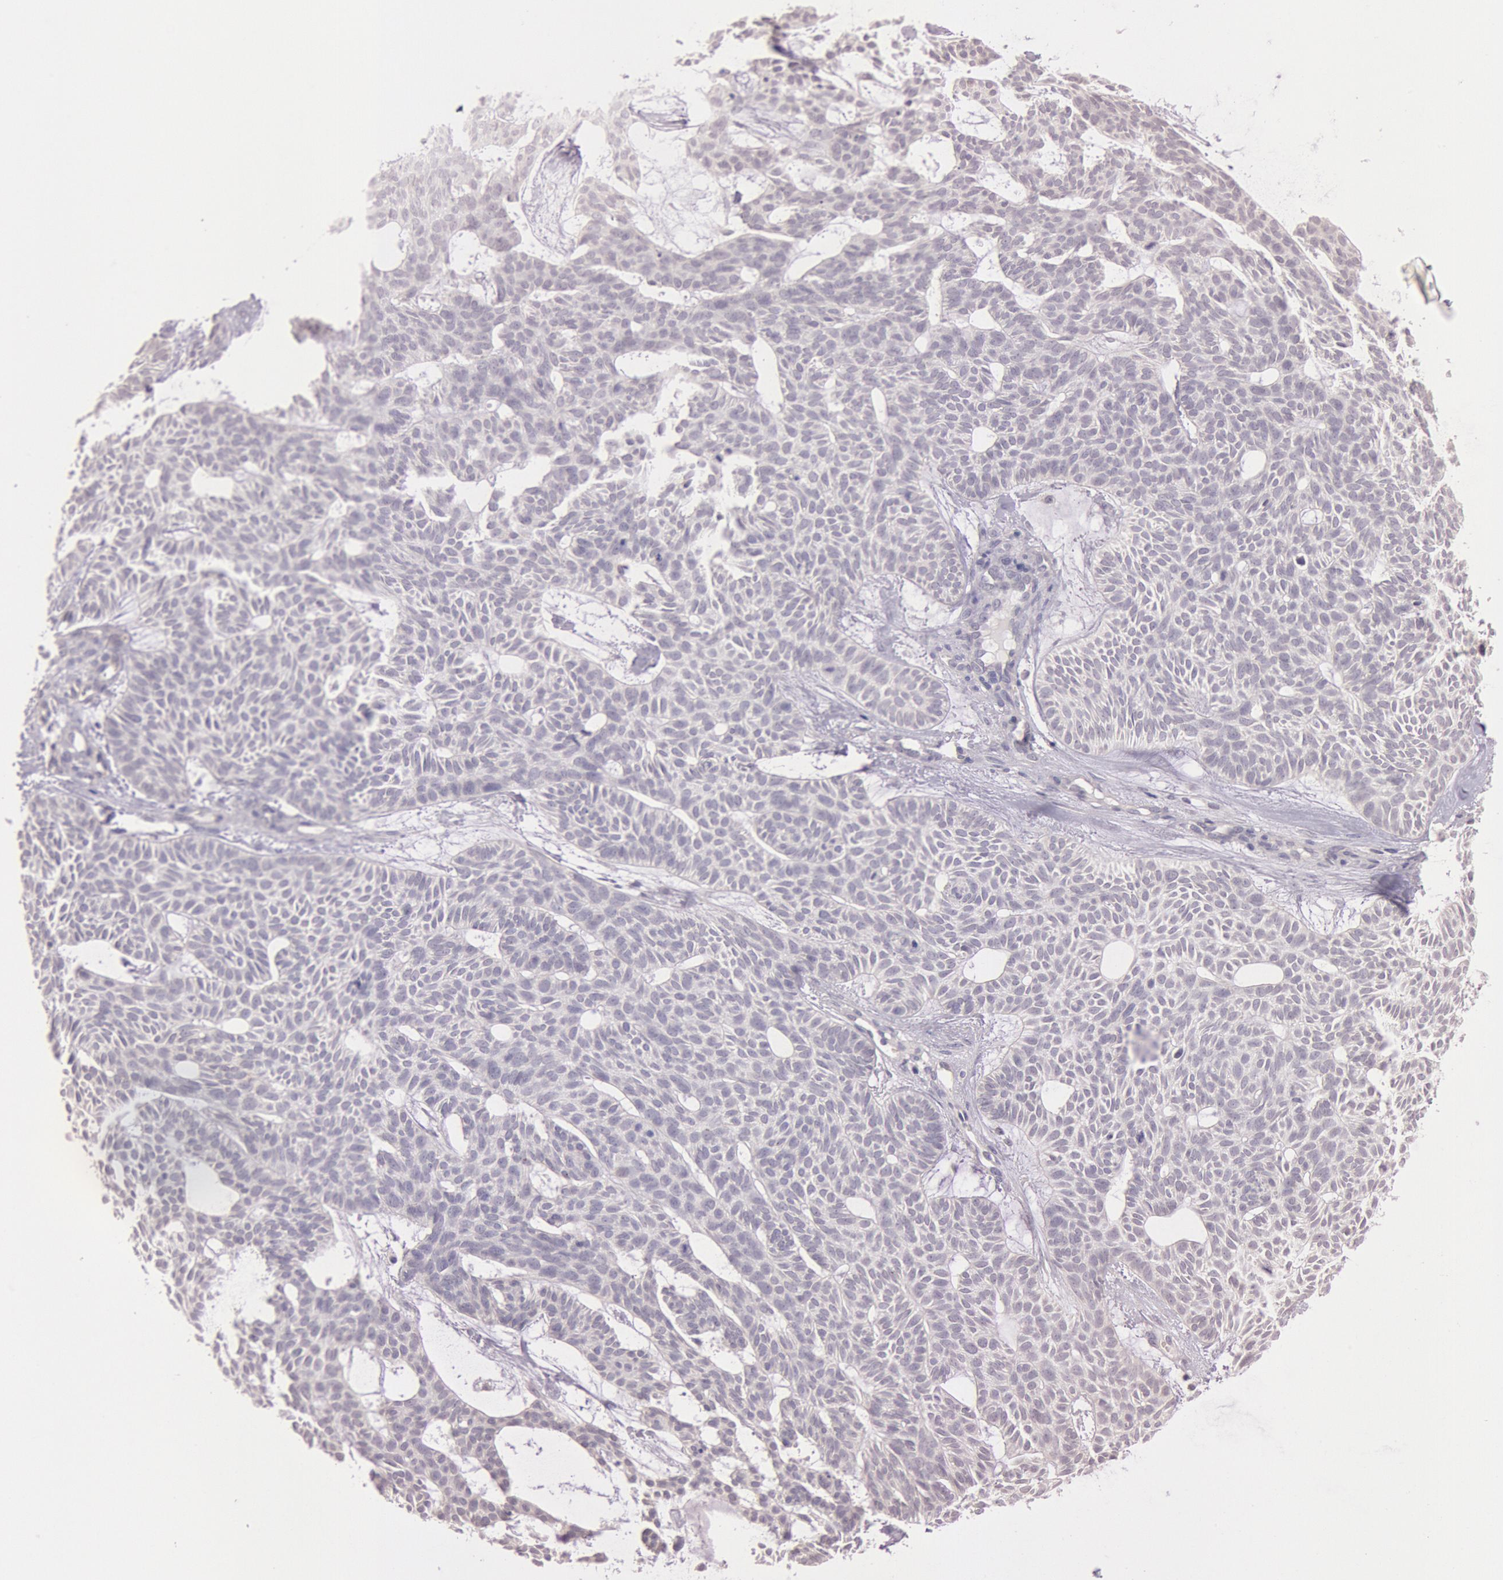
{"staining": {"intensity": "negative", "quantity": "none", "location": "none"}, "tissue": "skin cancer", "cell_type": "Tumor cells", "image_type": "cancer", "snomed": [{"axis": "morphology", "description": "Basal cell carcinoma"}, {"axis": "topography", "description": "Skin"}], "caption": "This is an immunohistochemistry micrograph of skin cancer (basal cell carcinoma). There is no positivity in tumor cells.", "gene": "KDM6A", "patient": {"sex": "male", "age": 75}}